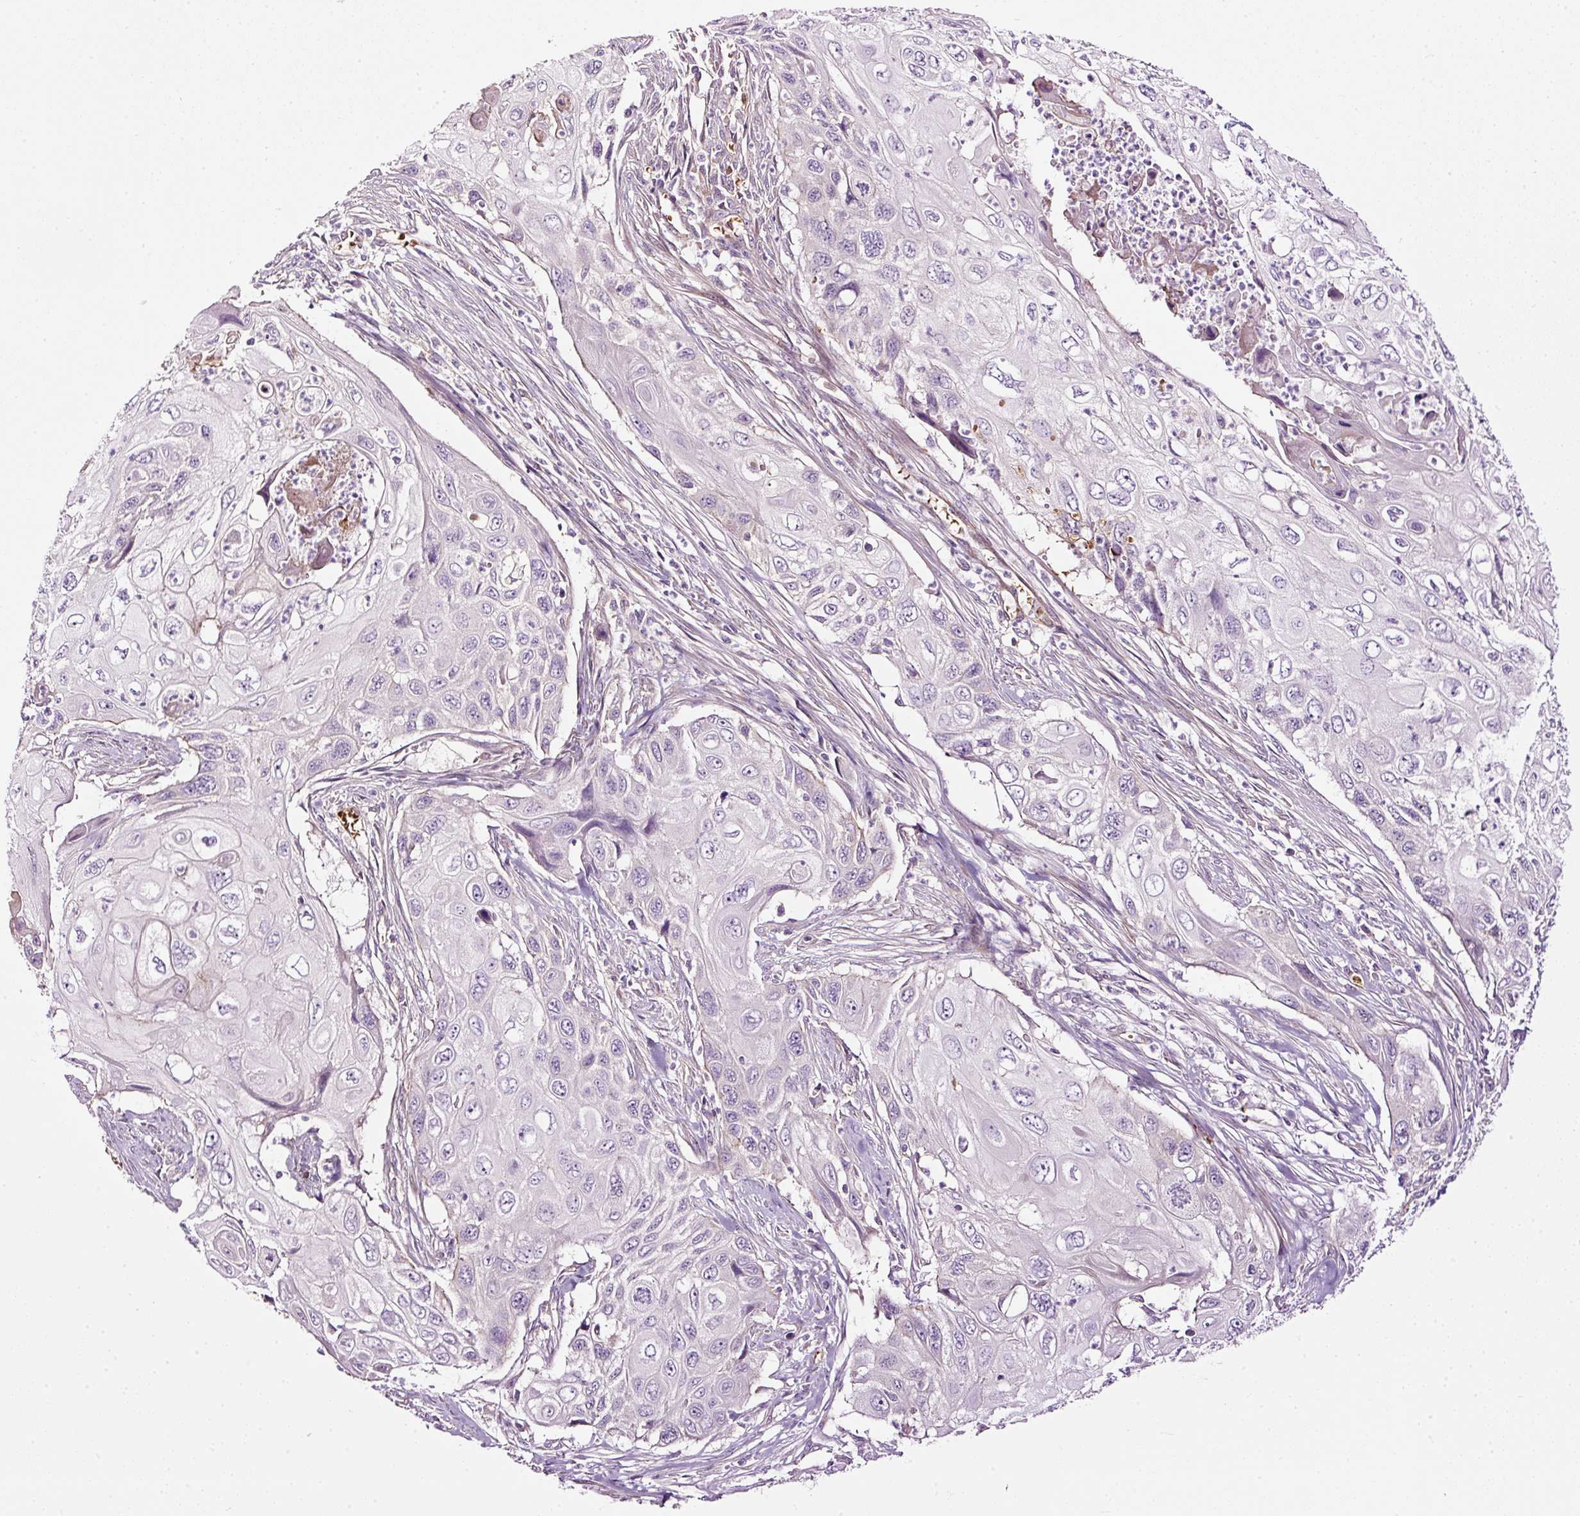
{"staining": {"intensity": "negative", "quantity": "none", "location": "none"}, "tissue": "cervical cancer", "cell_type": "Tumor cells", "image_type": "cancer", "snomed": [{"axis": "morphology", "description": "Squamous cell carcinoma, NOS"}, {"axis": "topography", "description": "Cervix"}], "caption": "This is a micrograph of immunohistochemistry staining of cervical cancer (squamous cell carcinoma), which shows no expression in tumor cells.", "gene": "USHBP1", "patient": {"sex": "female", "age": 70}}